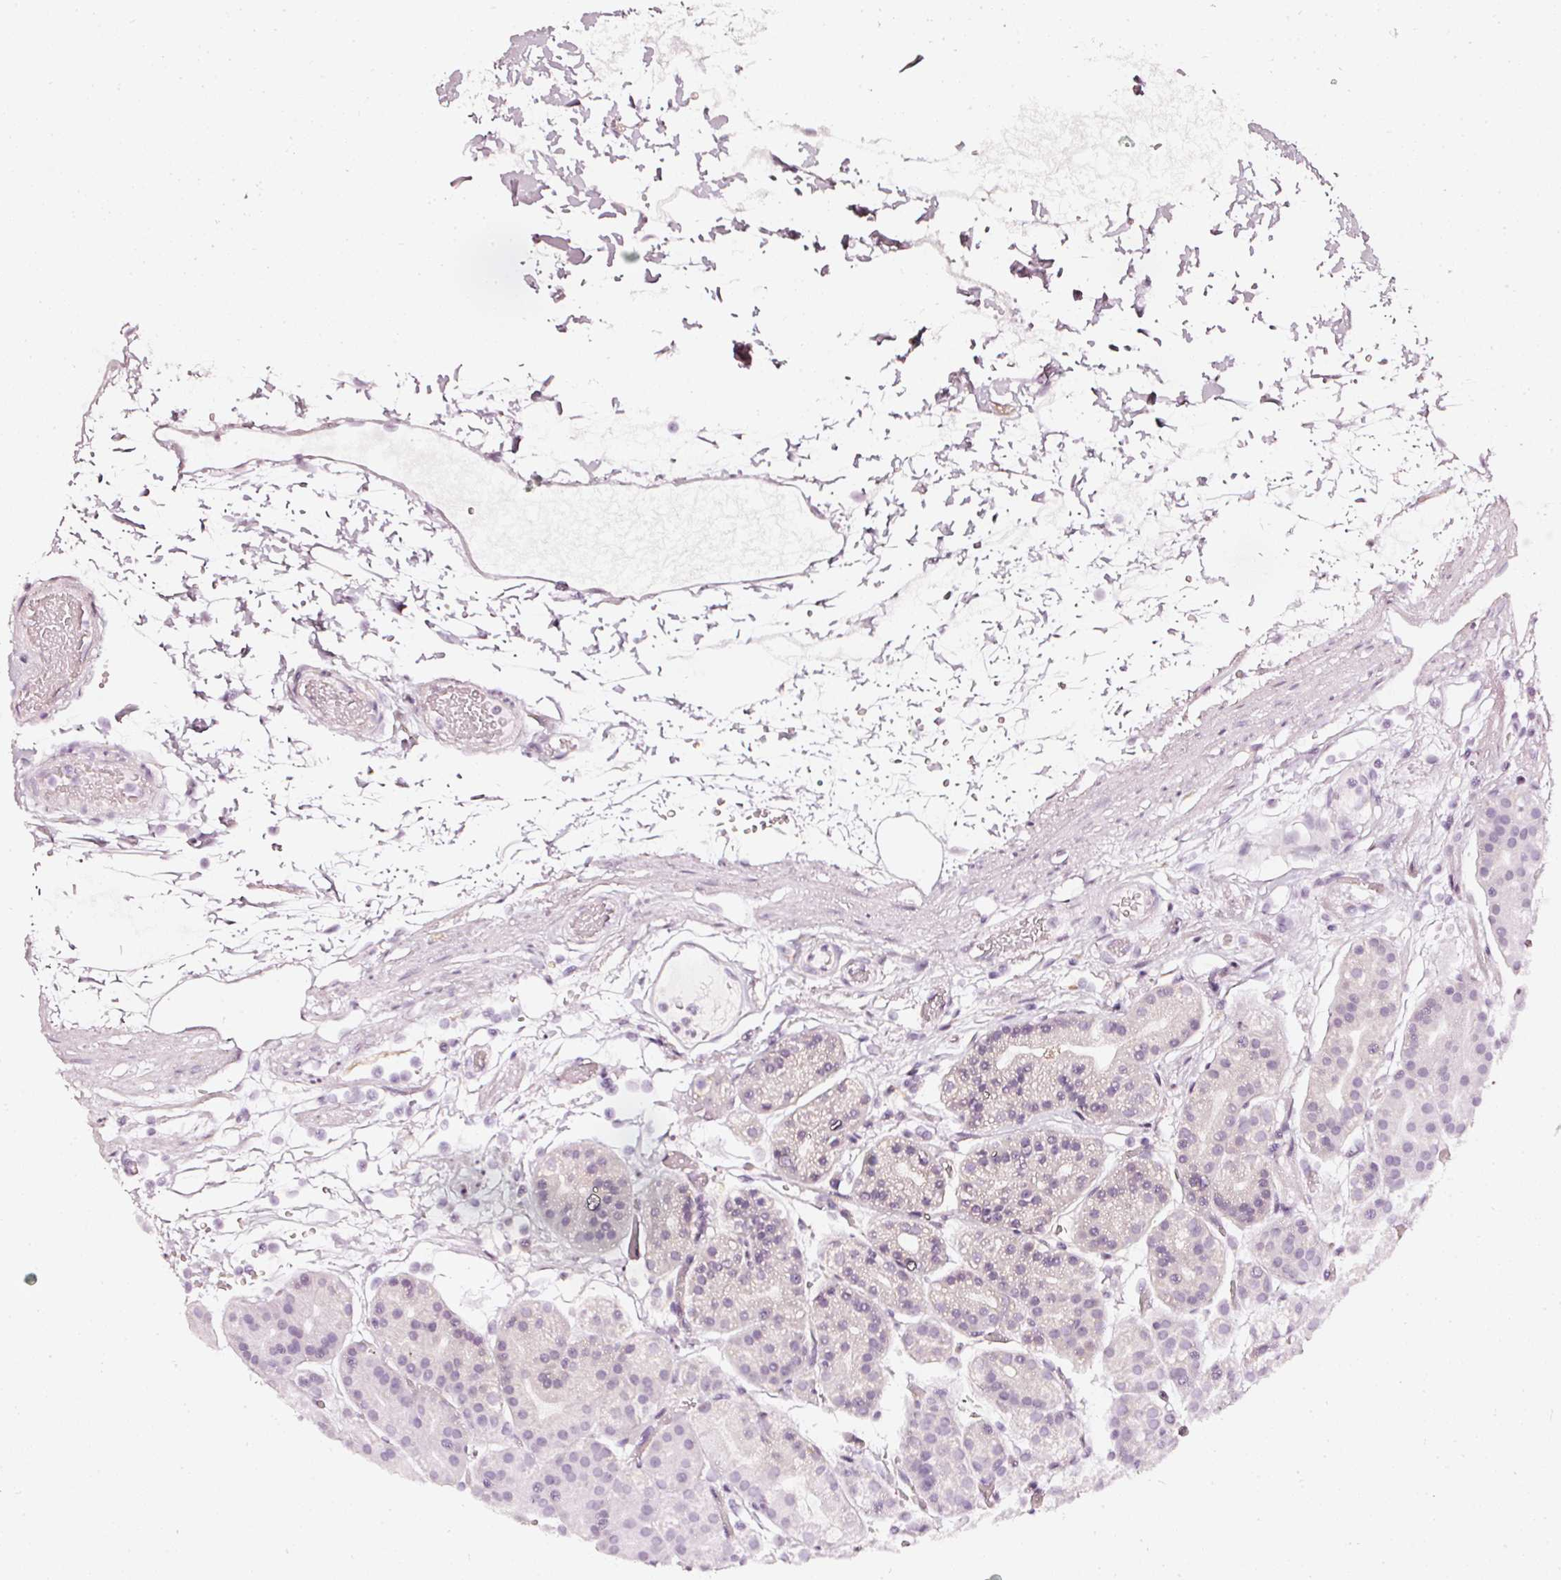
{"staining": {"intensity": "negative", "quantity": "none", "location": "none"}, "tissue": "stomach", "cell_type": "Glandular cells", "image_type": "normal", "snomed": [{"axis": "morphology", "description": "Normal tissue, NOS"}, {"axis": "topography", "description": "Stomach"}], "caption": "An immunohistochemistry (IHC) image of normal stomach is shown. There is no staining in glandular cells of stomach.", "gene": "CNP", "patient": {"sex": "female", "age": 57}}